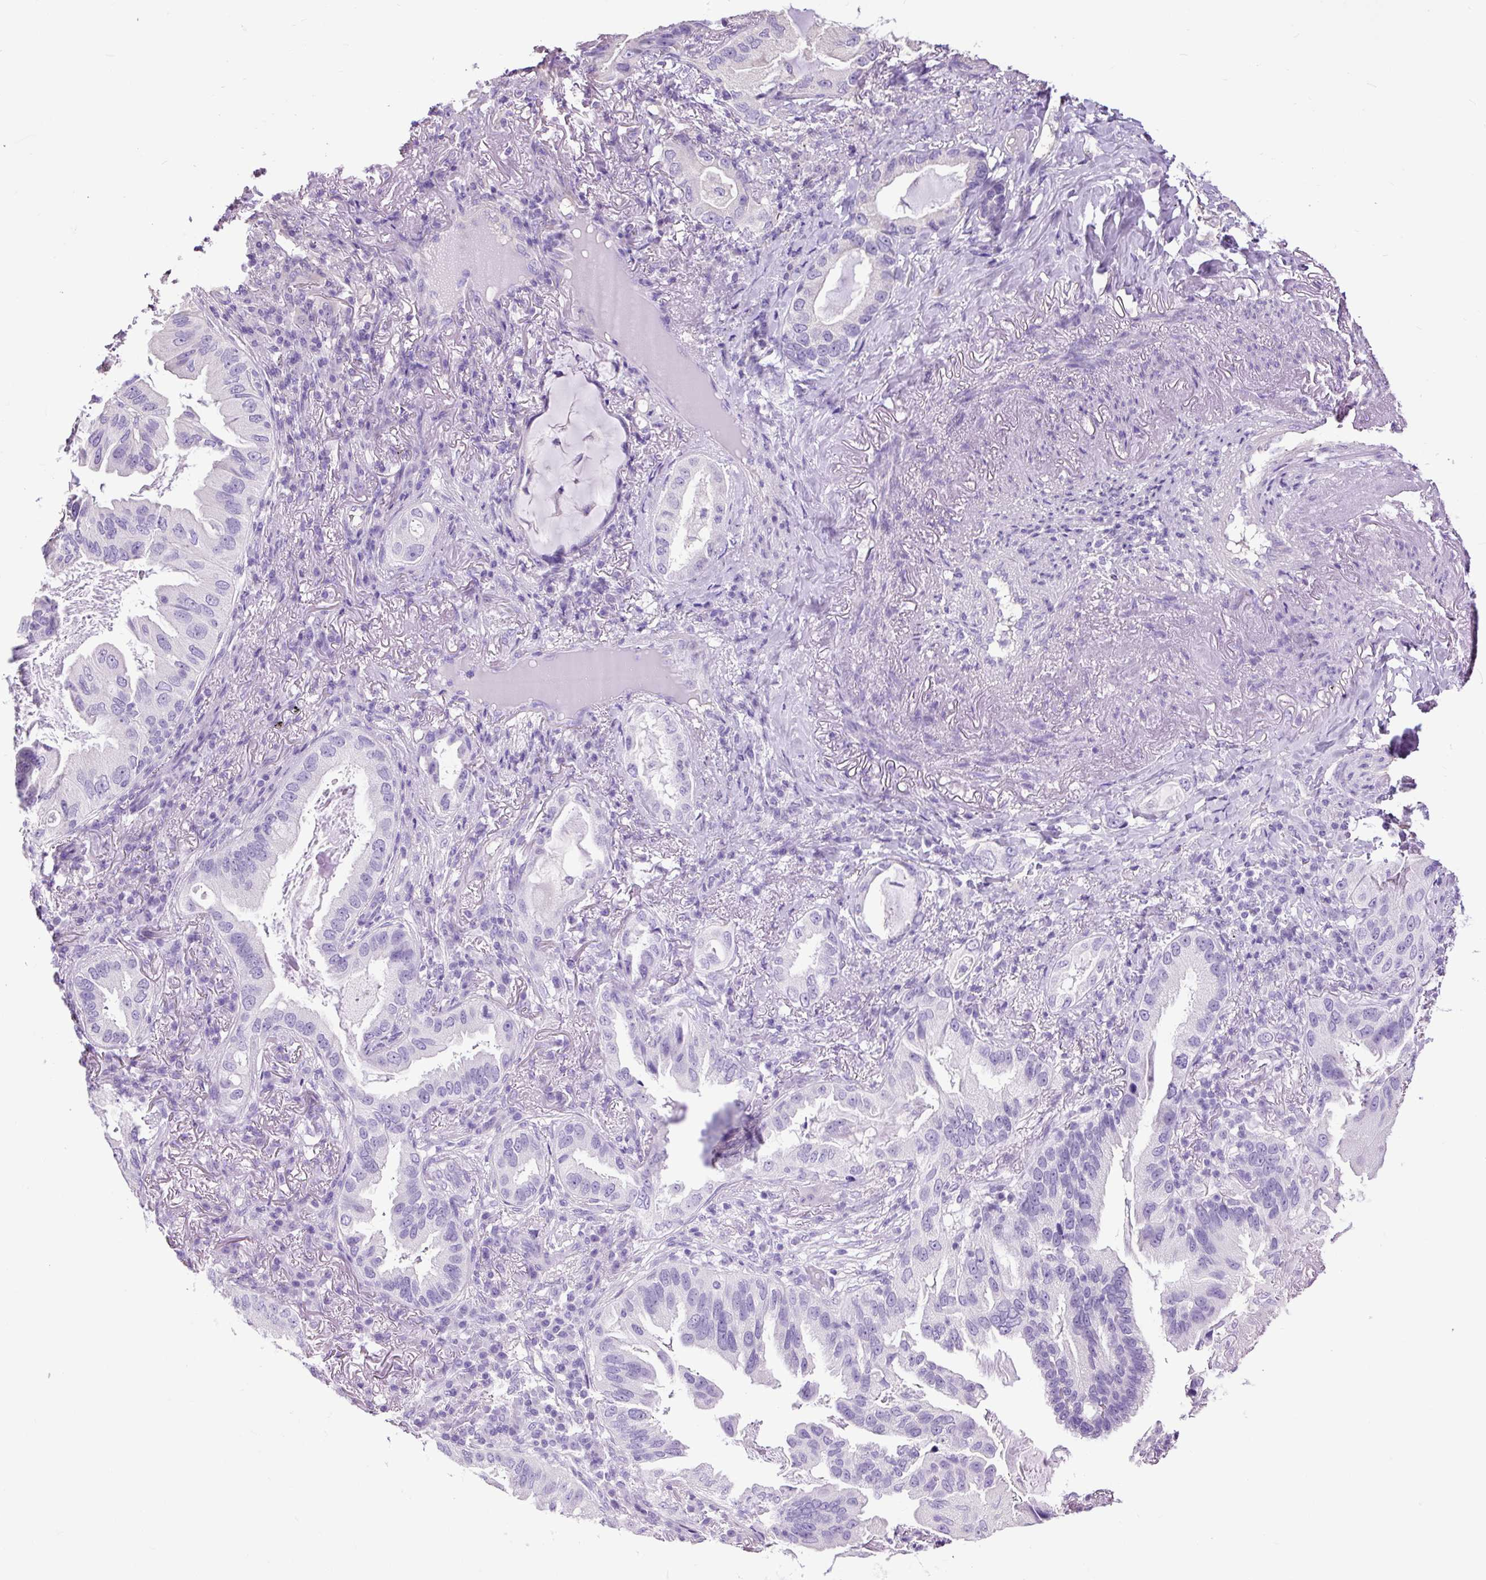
{"staining": {"intensity": "negative", "quantity": "none", "location": "none"}, "tissue": "lung cancer", "cell_type": "Tumor cells", "image_type": "cancer", "snomed": [{"axis": "morphology", "description": "Adenocarcinoma, NOS"}, {"axis": "topography", "description": "Lung"}], "caption": "Lung adenocarcinoma was stained to show a protein in brown. There is no significant positivity in tumor cells. (Brightfield microscopy of DAB immunohistochemistry (IHC) at high magnification).", "gene": "PDIA2", "patient": {"sex": "female", "age": 69}}